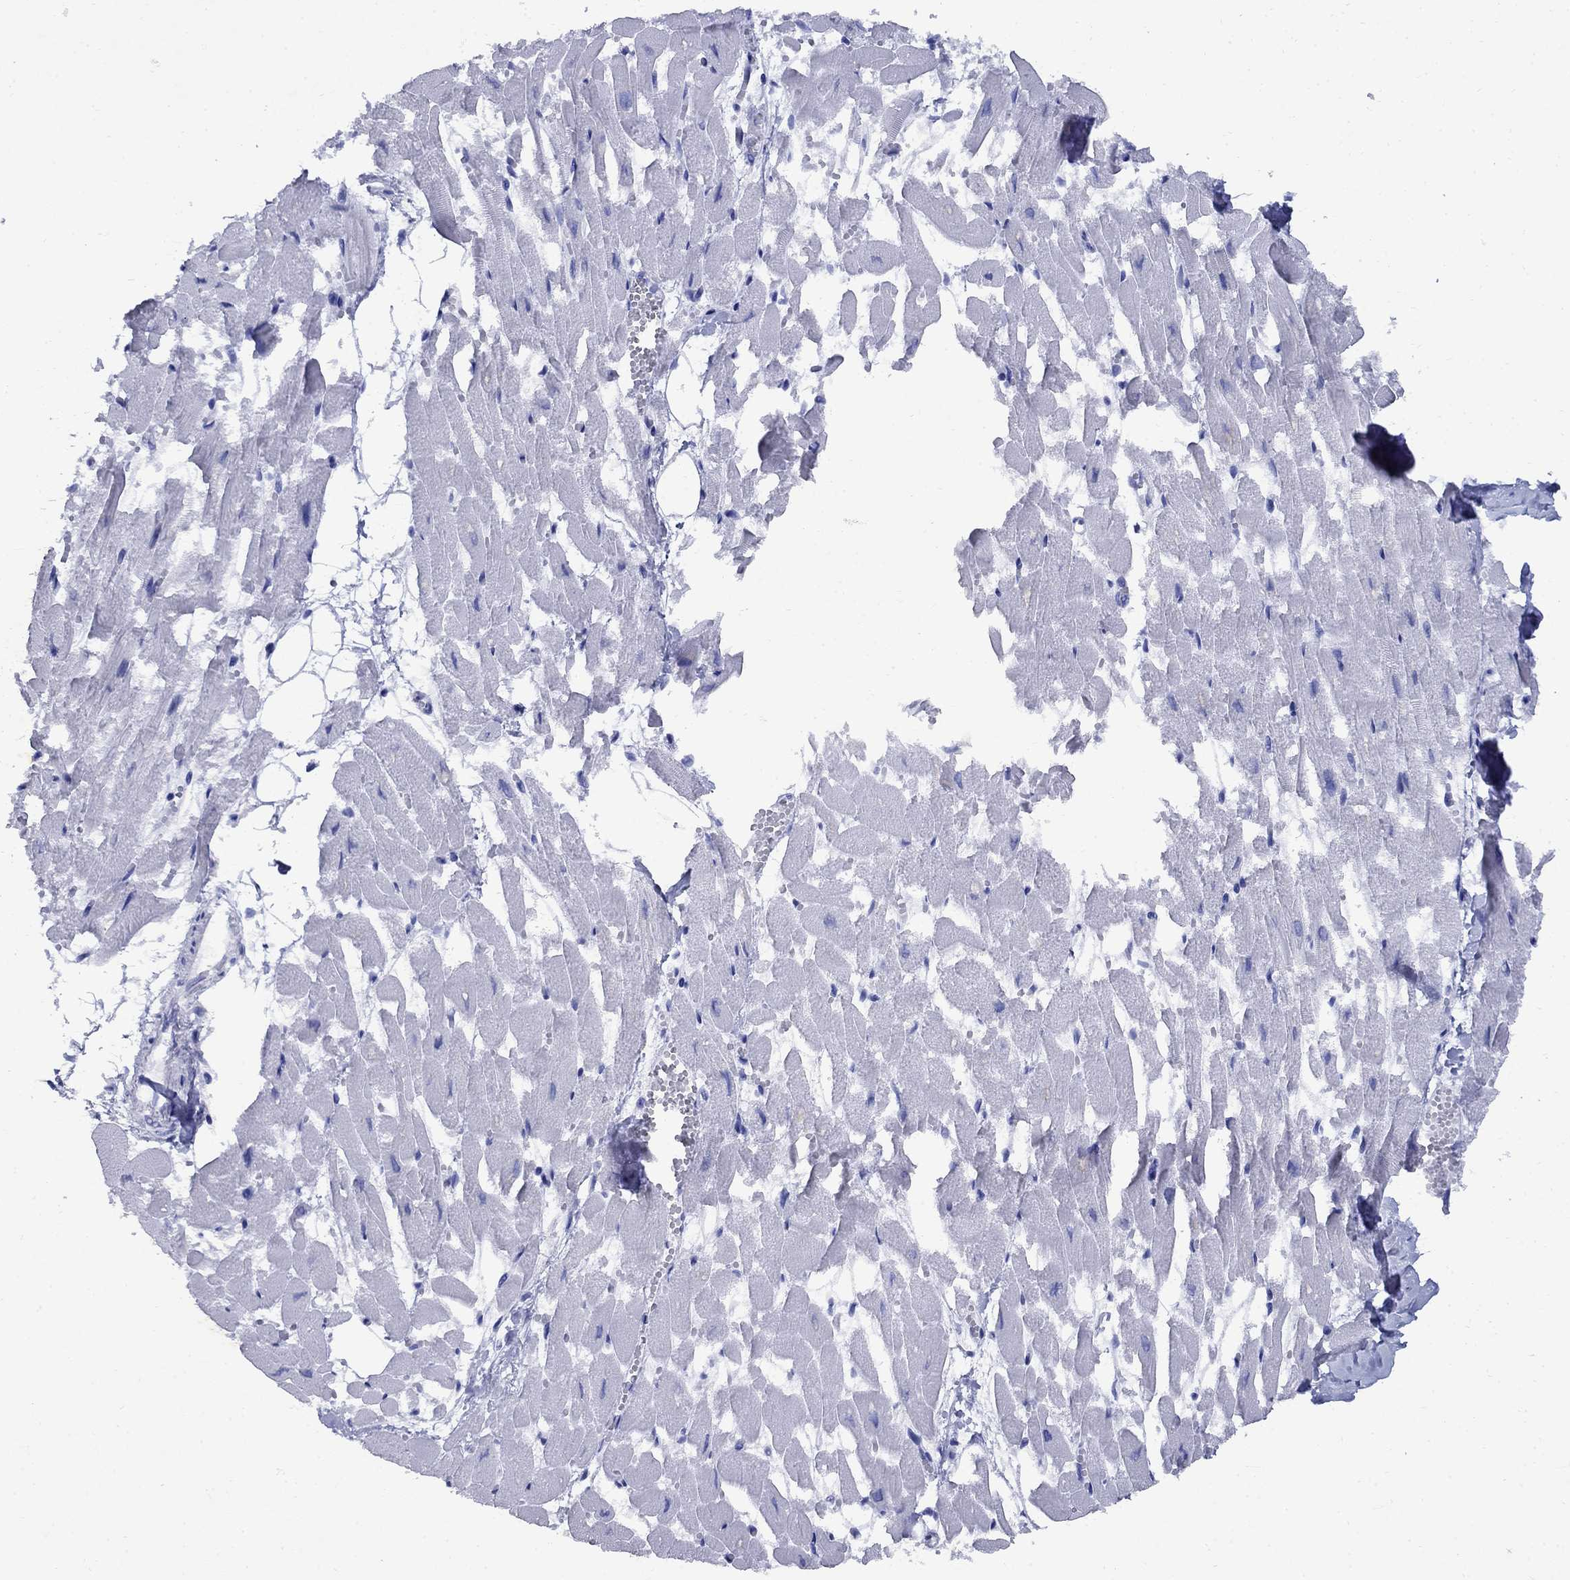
{"staining": {"intensity": "negative", "quantity": "none", "location": "none"}, "tissue": "heart muscle", "cell_type": "Cardiomyocytes", "image_type": "normal", "snomed": [{"axis": "morphology", "description": "Normal tissue, NOS"}, {"axis": "topography", "description": "Heart"}], "caption": "The image reveals no staining of cardiomyocytes in benign heart muscle.", "gene": "CD1A", "patient": {"sex": "female", "age": 52}}